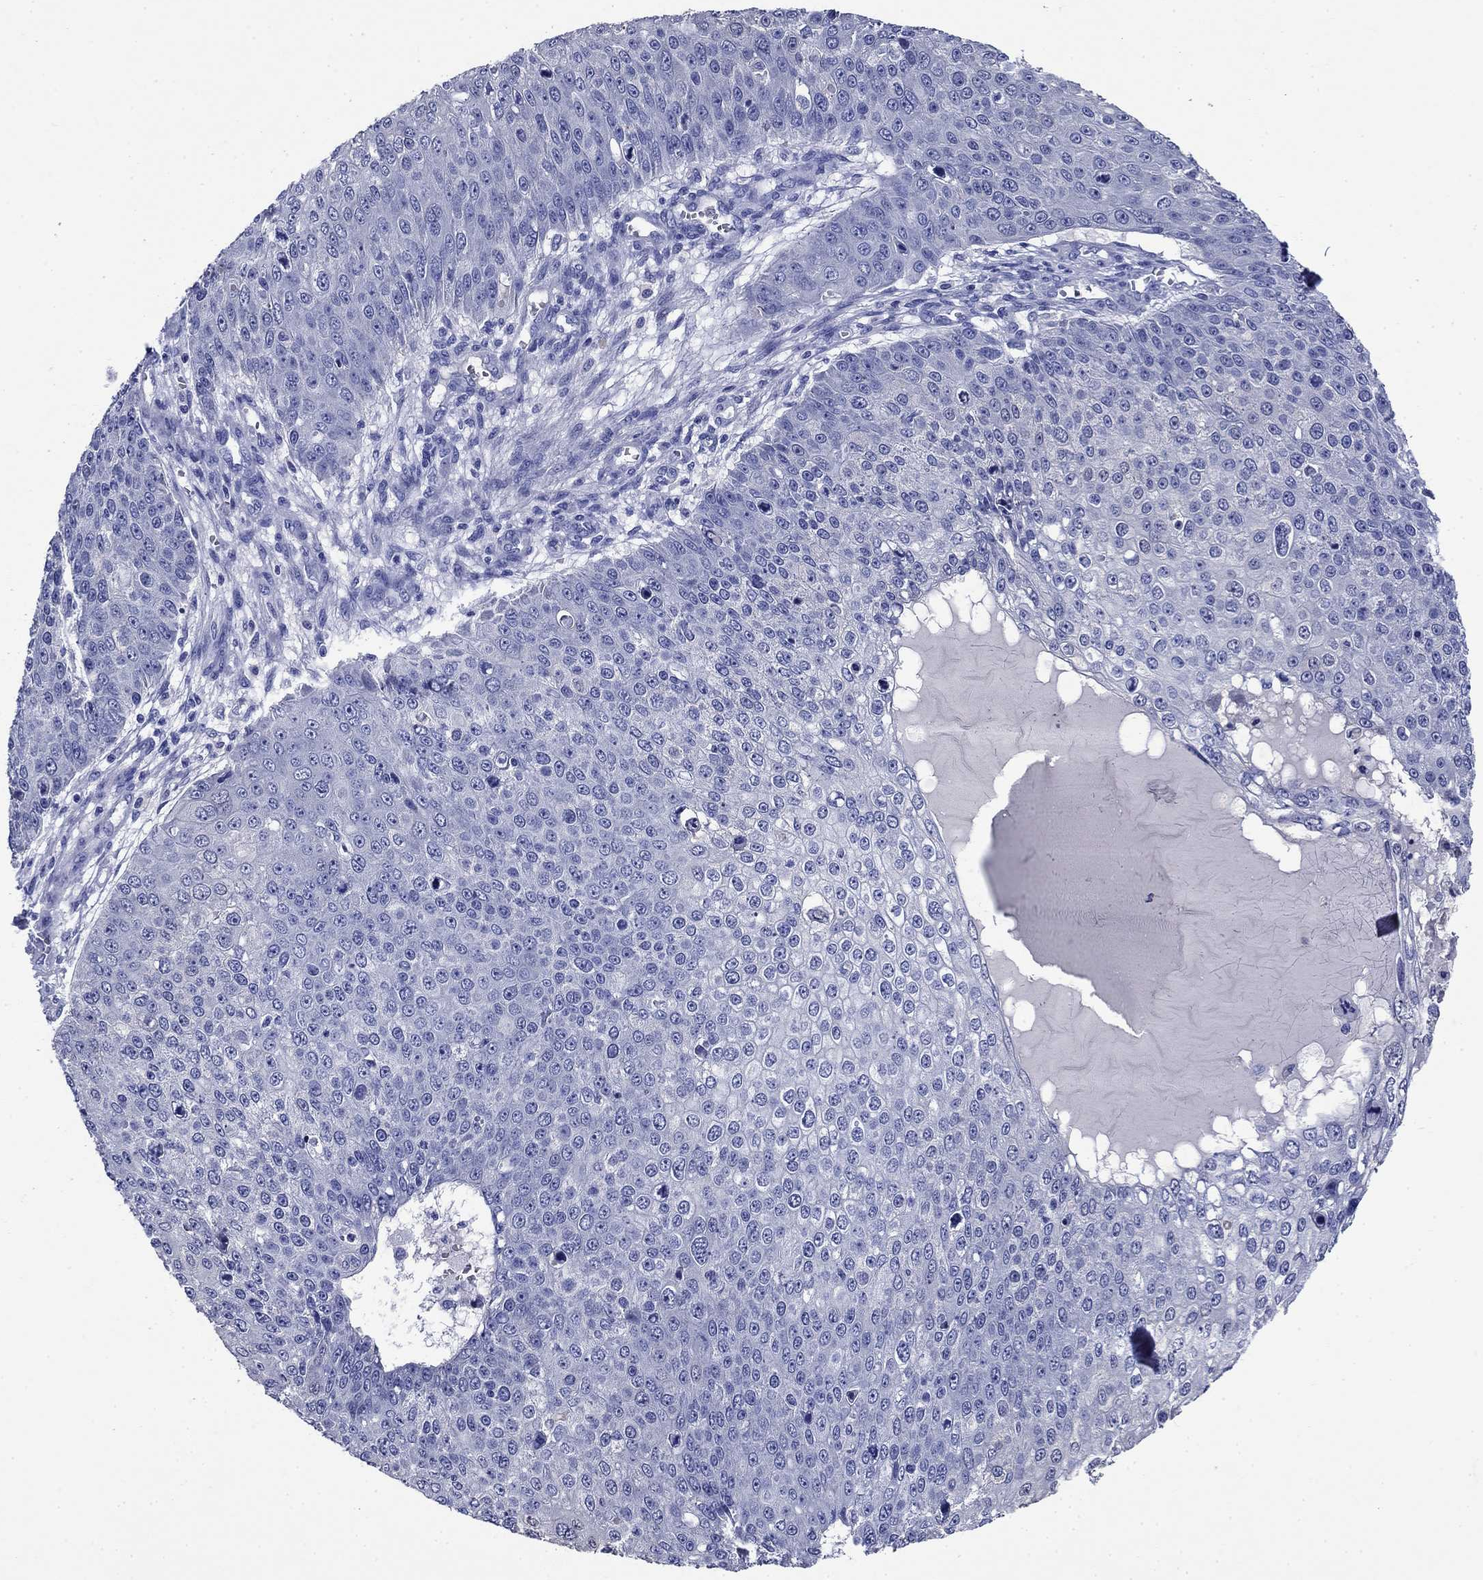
{"staining": {"intensity": "negative", "quantity": "none", "location": "none"}, "tissue": "skin cancer", "cell_type": "Tumor cells", "image_type": "cancer", "snomed": [{"axis": "morphology", "description": "Squamous cell carcinoma, NOS"}, {"axis": "topography", "description": "Skin"}], "caption": "This is an immunohistochemistry (IHC) image of human skin cancer. There is no positivity in tumor cells.", "gene": "TFR2", "patient": {"sex": "male", "age": 71}}